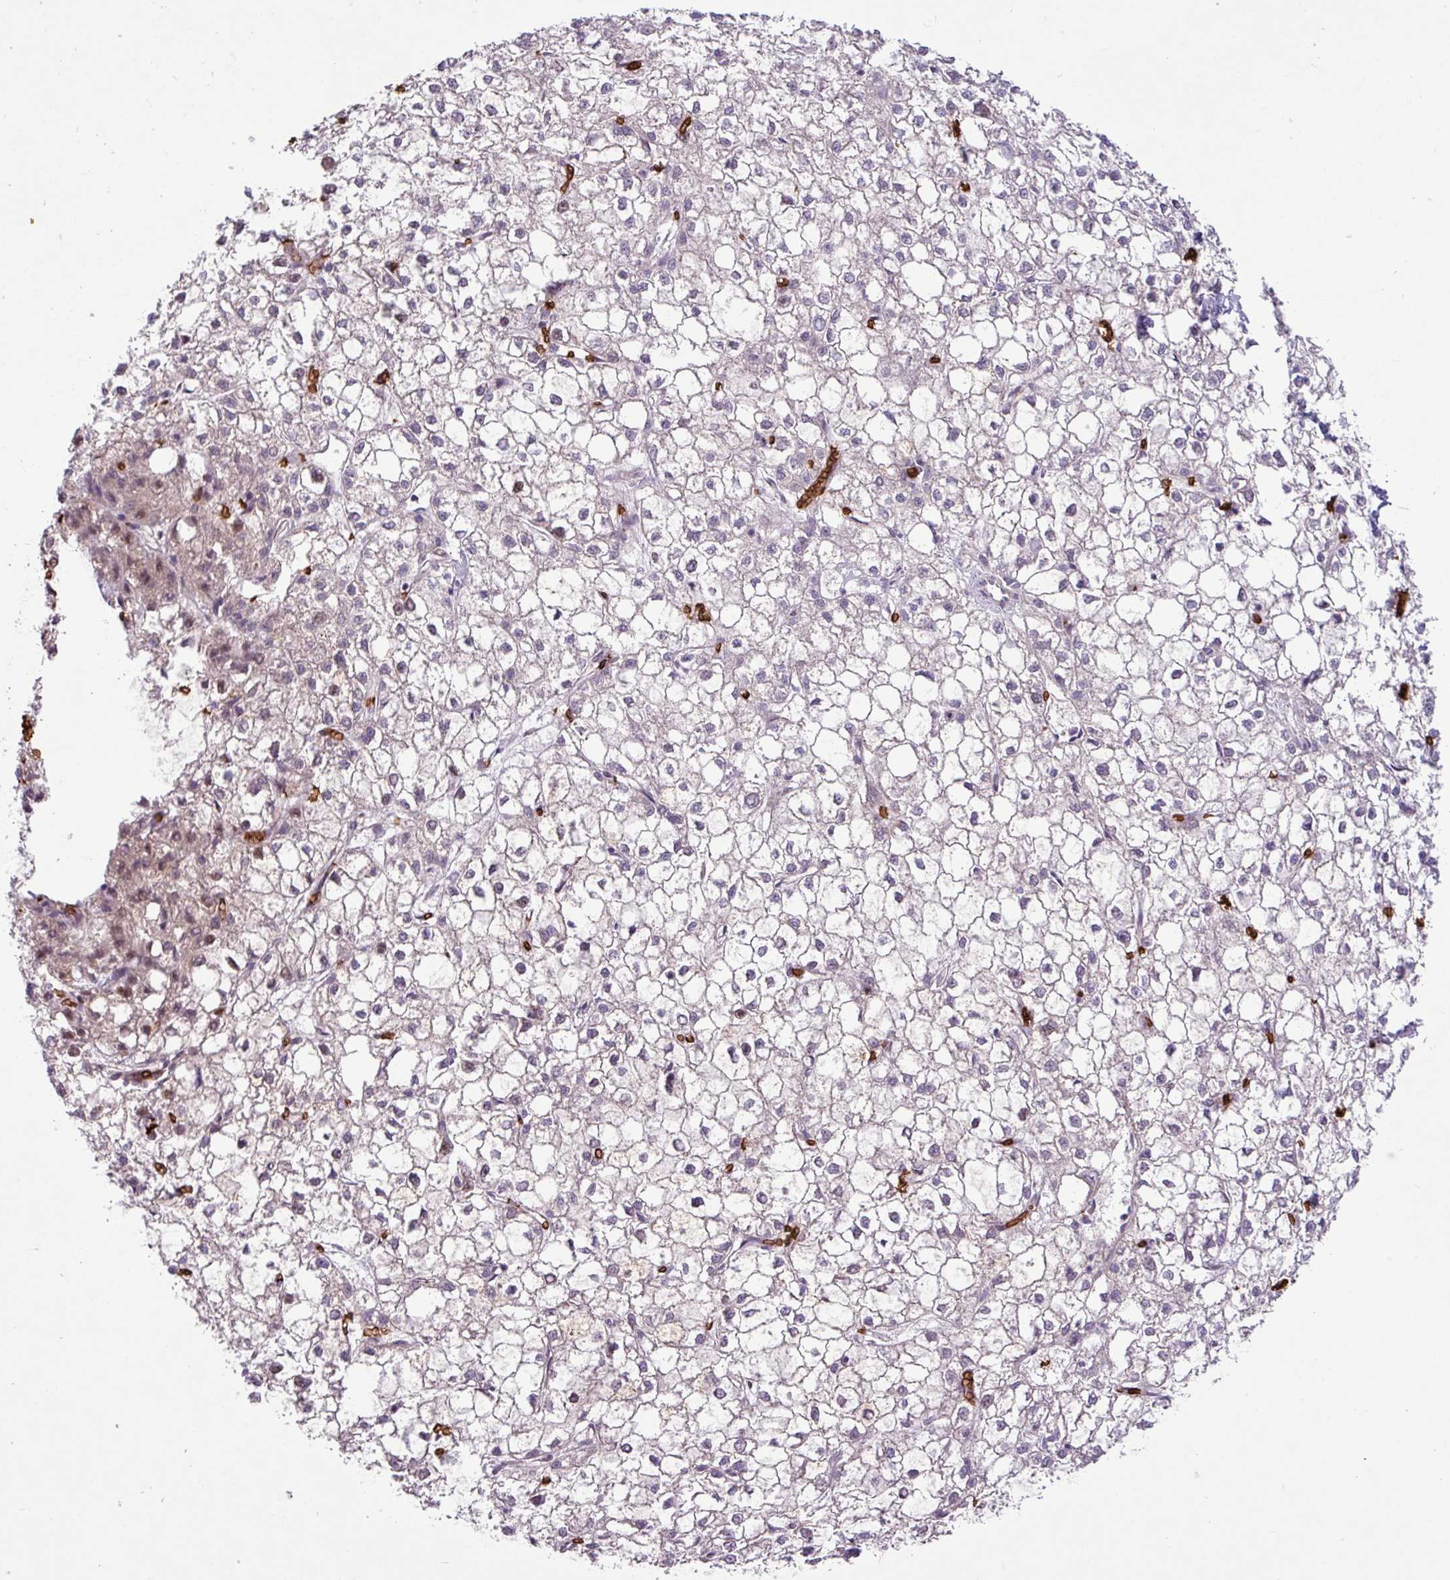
{"staining": {"intensity": "negative", "quantity": "none", "location": "none"}, "tissue": "liver cancer", "cell_type": "Tumor cells", "image_type": "cancer", "snomed": [{"axis": "morphology", "description": "Carcinoma, Hepatocellular, NOS"}, {"axis": "topography", "description": "Liver"}], "caption": "High power microscopy photomicrograph of an IHC photomicrograph of liver cancer (hepatocellular carcinoma), revealing no significant staining in tumor cells.", "gene": "RAD21L1", "patient": {"sex": "female", "age": 43}}